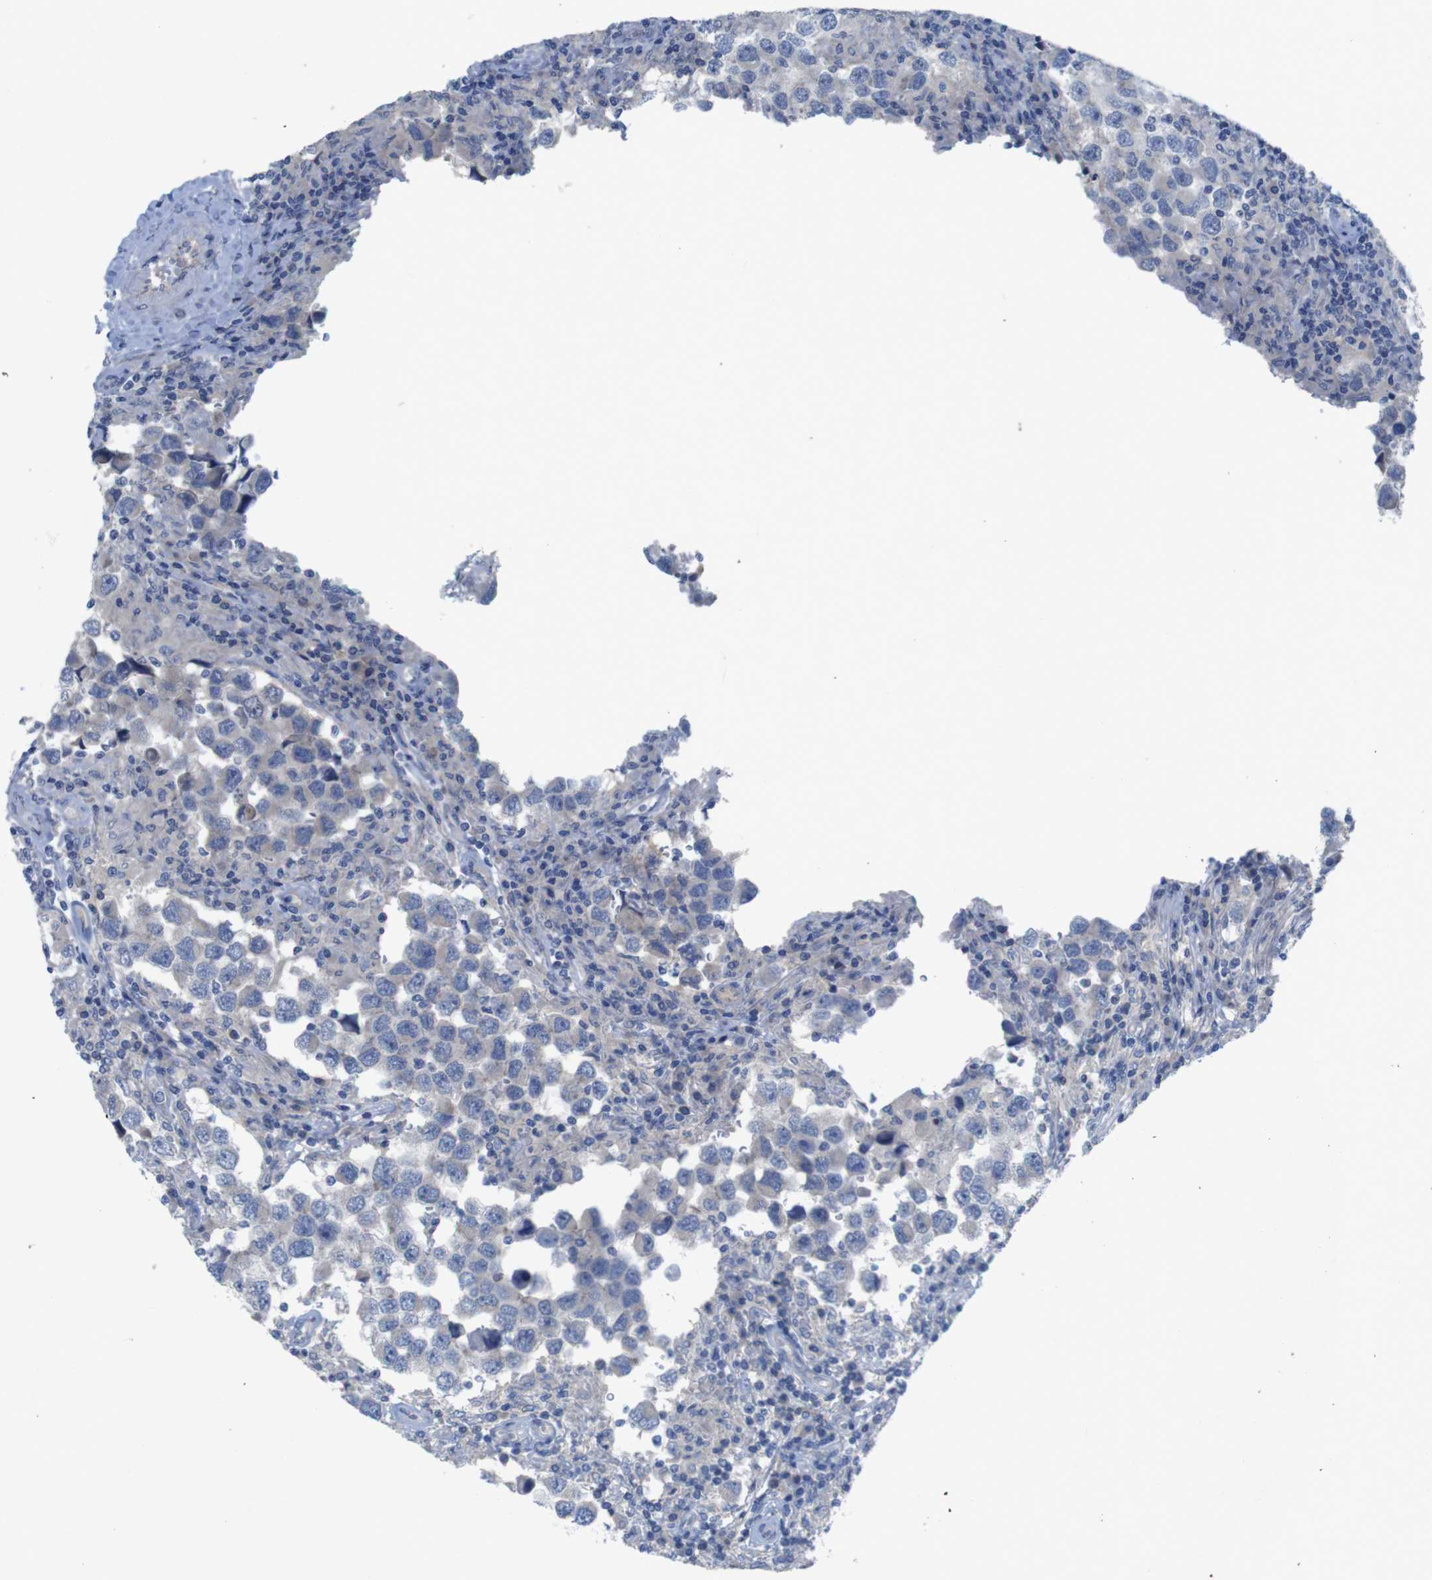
{"staining": {"intensity": "negative", "quantity": "none", "location": "none"}, "tissue": "testis cancer", "cell_type": "Tumor cells", "image_type": "cancer", "snomed": [{"axis": "morphology", "description": "Carcinoma, Embryonal, NOS"}, {"axis": "topography", "description": "Testis"}], "caption": "High magnification brightfield microscopy of testis cancer stained with DAB (3,3'-diaminobenzidine) (brown) and counterstained with hematoxylin (blue): tumor cells show no significant staining. (Brightfield microscopy of DAB (3,3'-diaminobenzidine) IHC at high magnification).", "gene": "KIDINS220", "patient": {"sex": "male", "age": 21}}